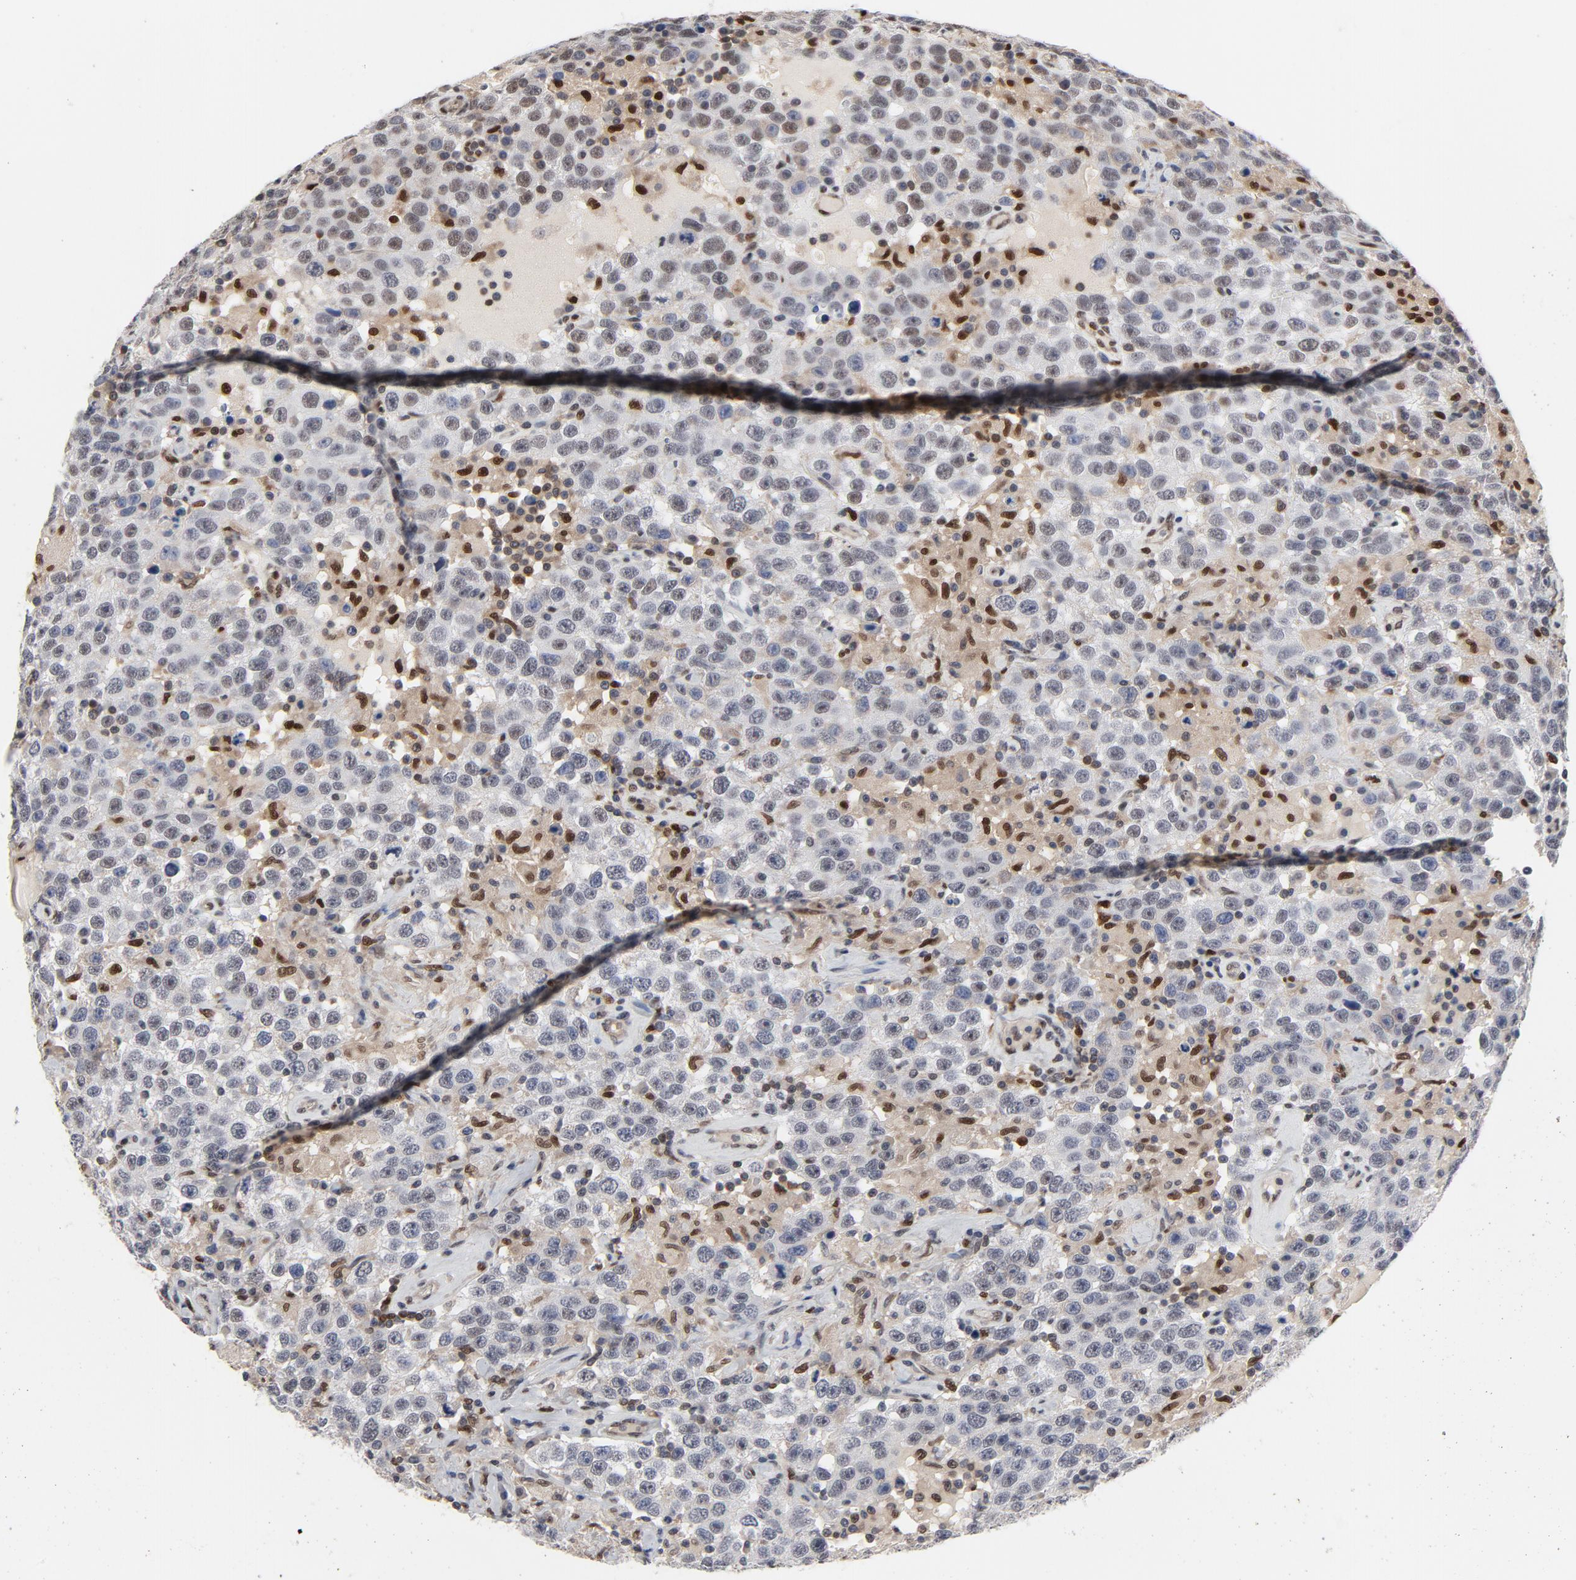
{"staining": {"intensity": "negative", "quantity": "none", "location": "none"}, "tissue": "testis cancer", "cell_type": "Tumor cells", "image_type": "cancer", "snomed": [{"axis": "morphology", "description": "Seminoma, NOS"}, {"axis": "topography", "description": "Testis"}], "caption": "Tumor cells show no significant positivity in testis seminoma.", "gene": "NFKB1", "patient": {"sex": "male", "age": 41}}